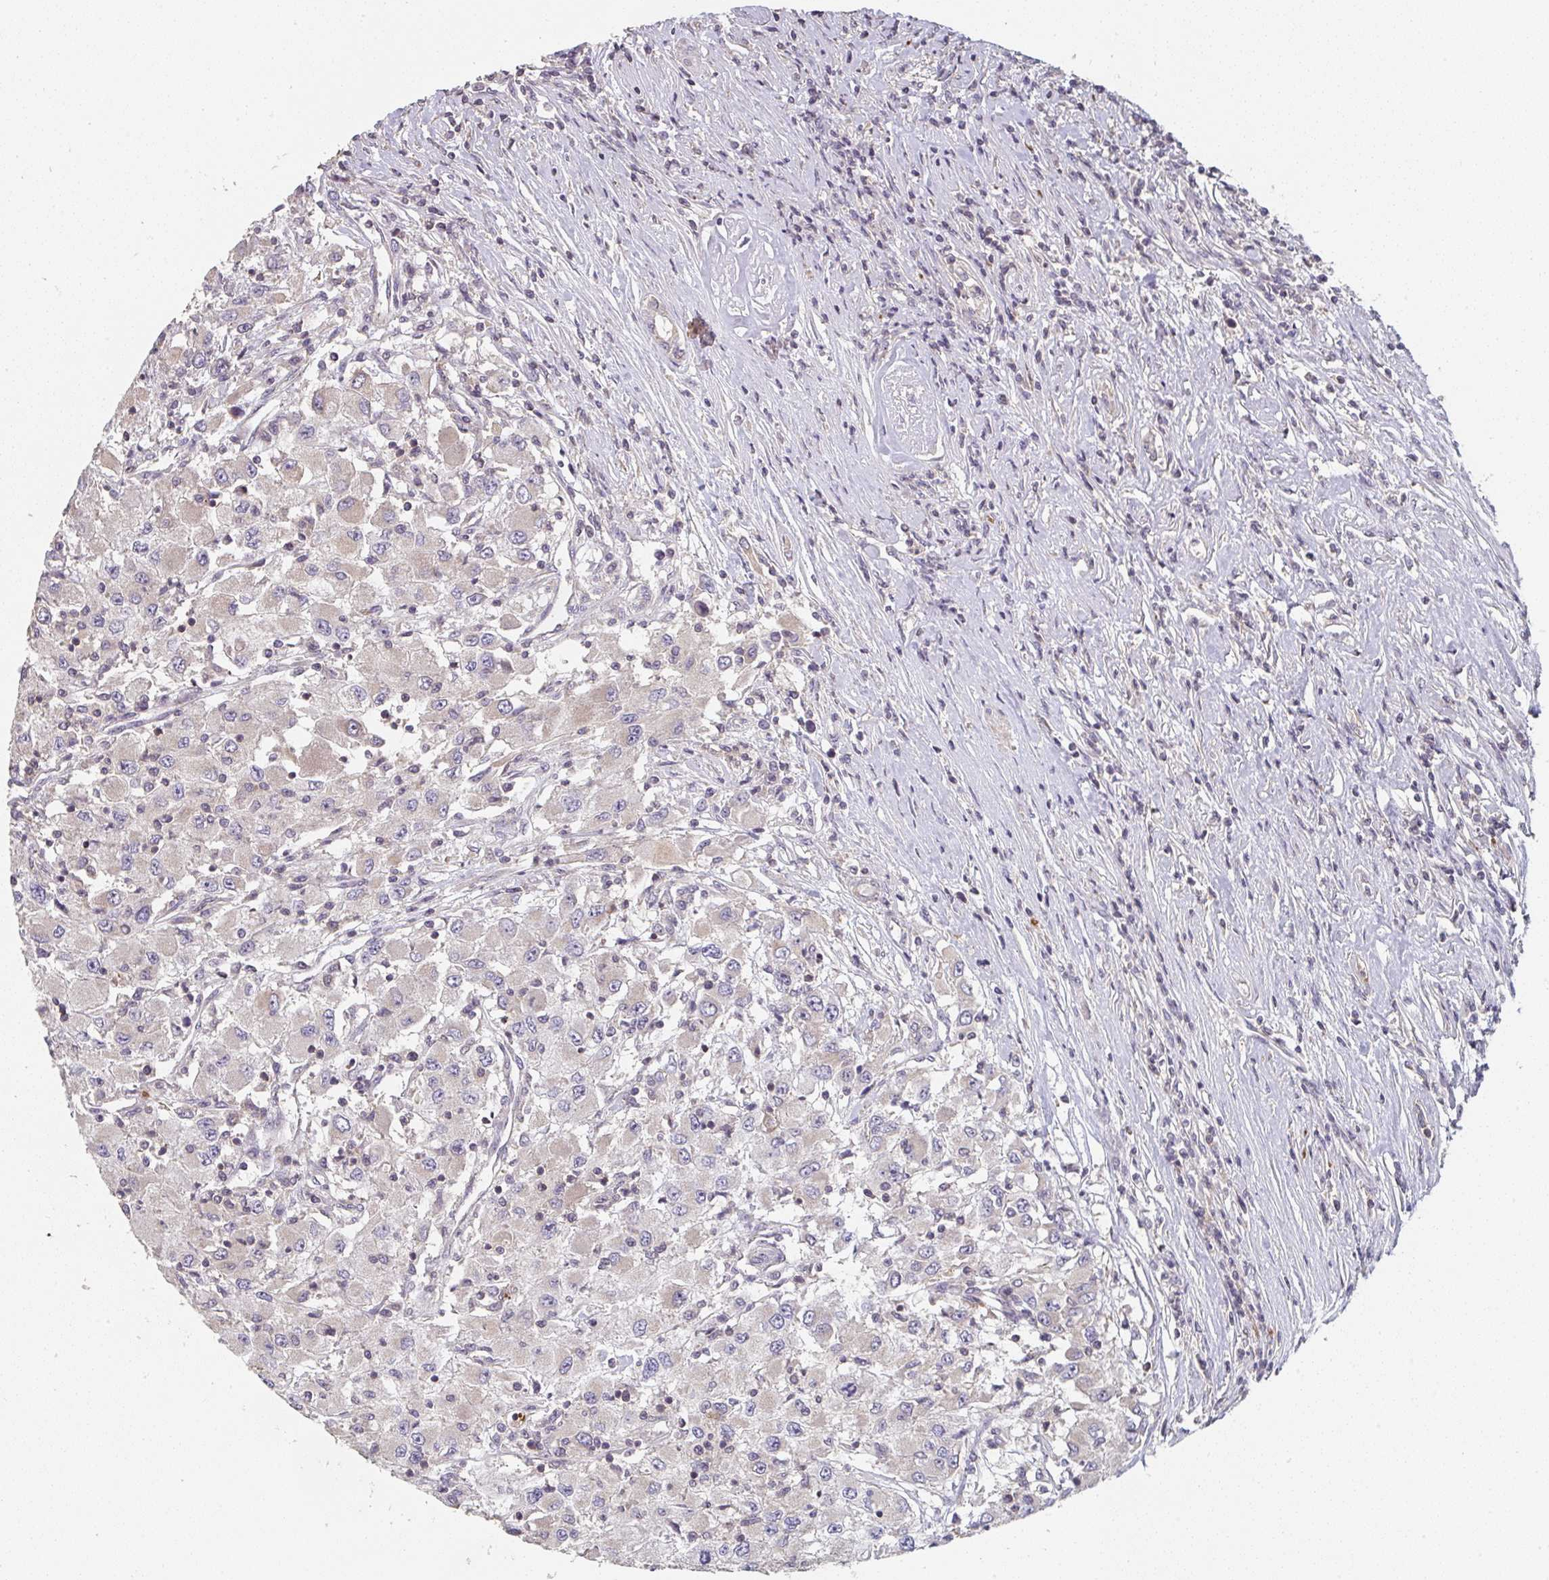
{"staining": {"intensity": "negative", "quantity": "none", "location": "none"}, "tissue": "renal cancer", "cell_type": "Tumor cells", "image_type": "cancer", "snomed": [{"axis": "morphology", "description": "Adenocarcinoma, NOS"}, {"axis": "topography", "description": "Kidney"}], "caption": "This is an immunohistochemistry histopathology image of renal adenocarcinoma. There is no positivity in tumor cells.", "gene": "RANGRF", "patient": {"sex": "female", "age": 67}}